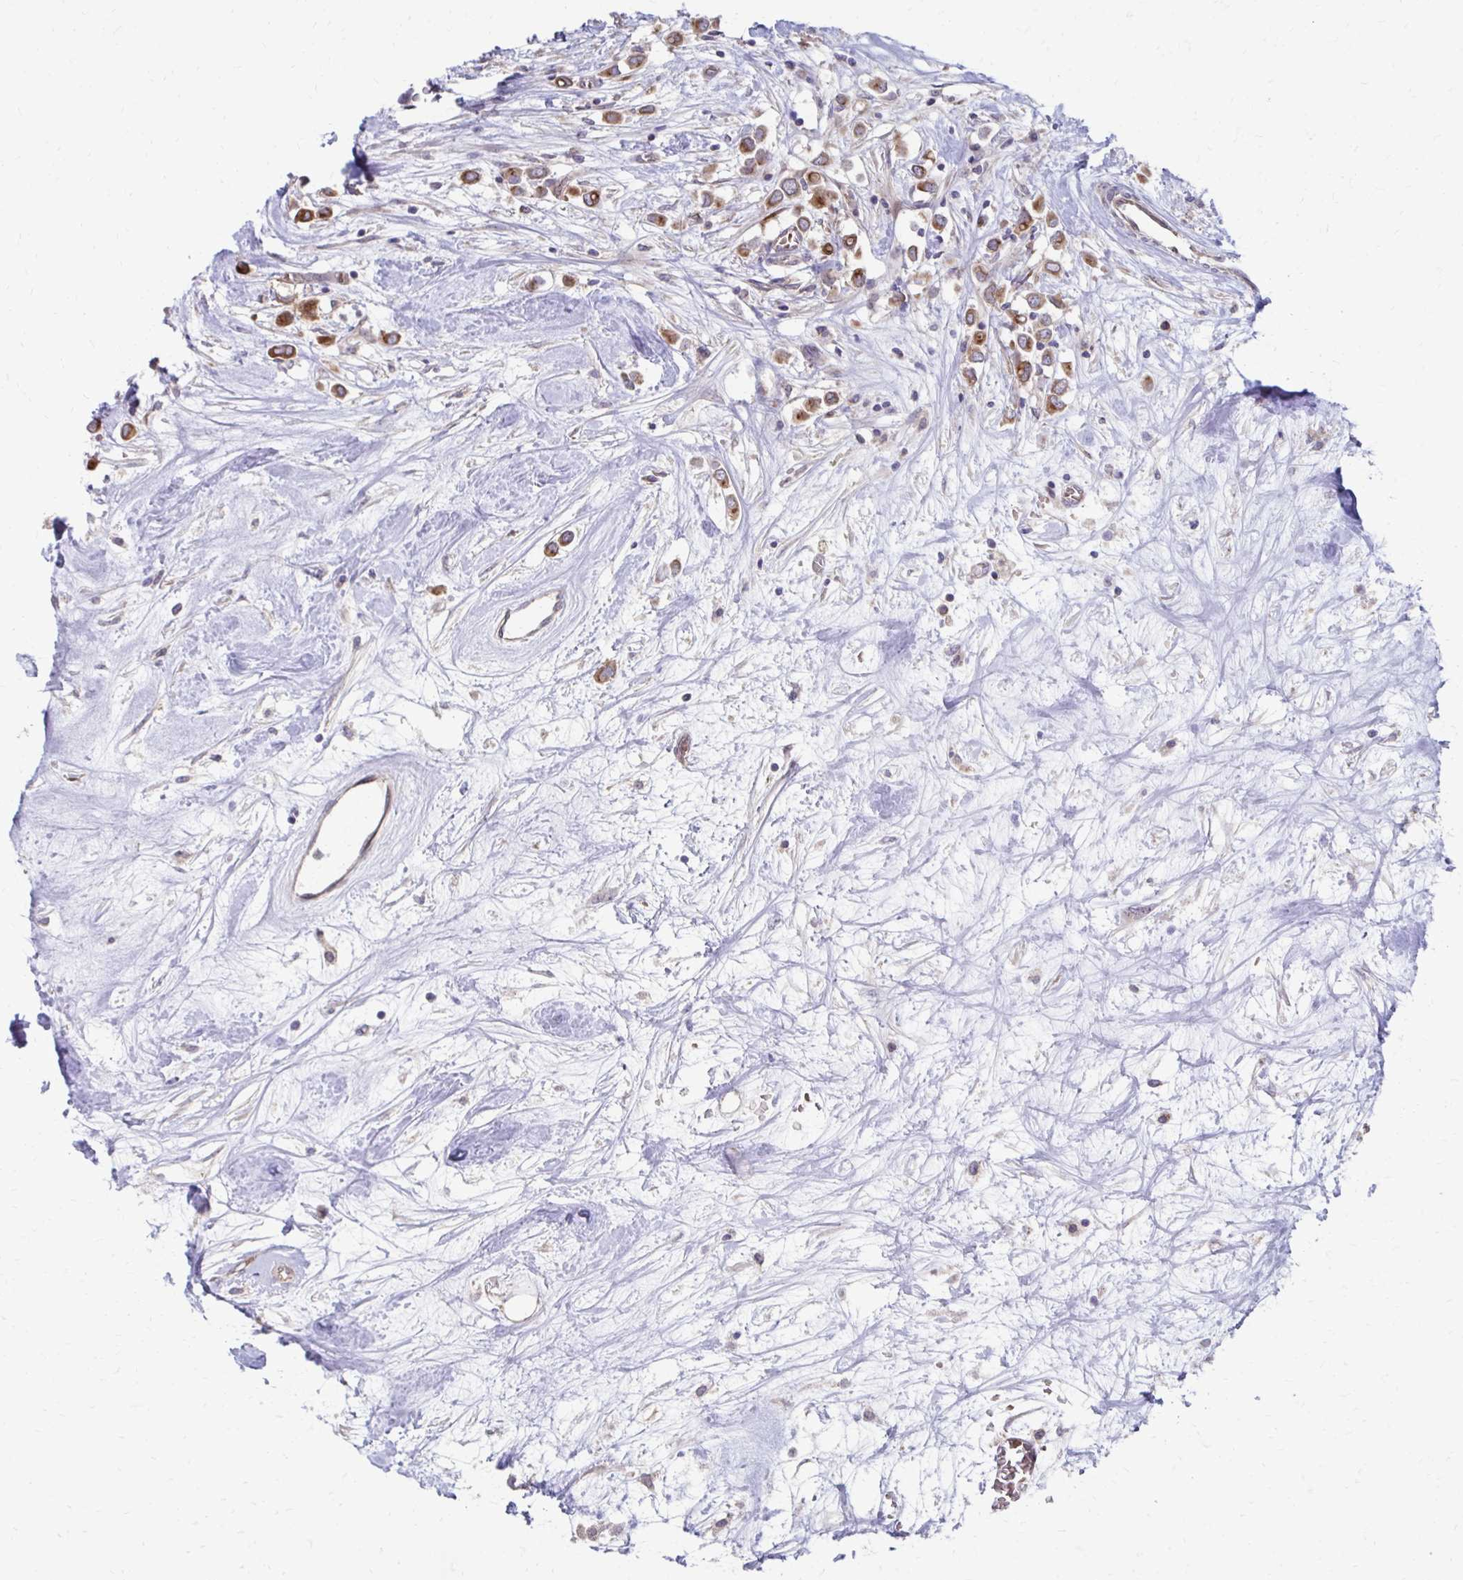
{"staining": {"intensity": "moderate", "quantity": ">75%", "location": "cytoplasmic/membranous"}, "tissue": "breast cancer", "cell_type": "Tumor cells", "image_type": "cancer", "snomed": [{"axis": "morphology", "description": "Duct carcinoma"}, {"axis": "topography", "description": "Breast"}], "caption": "Protein expression analysis of human invasive ductal carcinoma (breast) reveals moderate cytoplasmic/membranous staining in about >75% of tumor cells. (DAB = brown stain, brightfield microscopy at high magnification).", "gene": "ITPR2", "patient": {"sex": "female", "age": 61}}